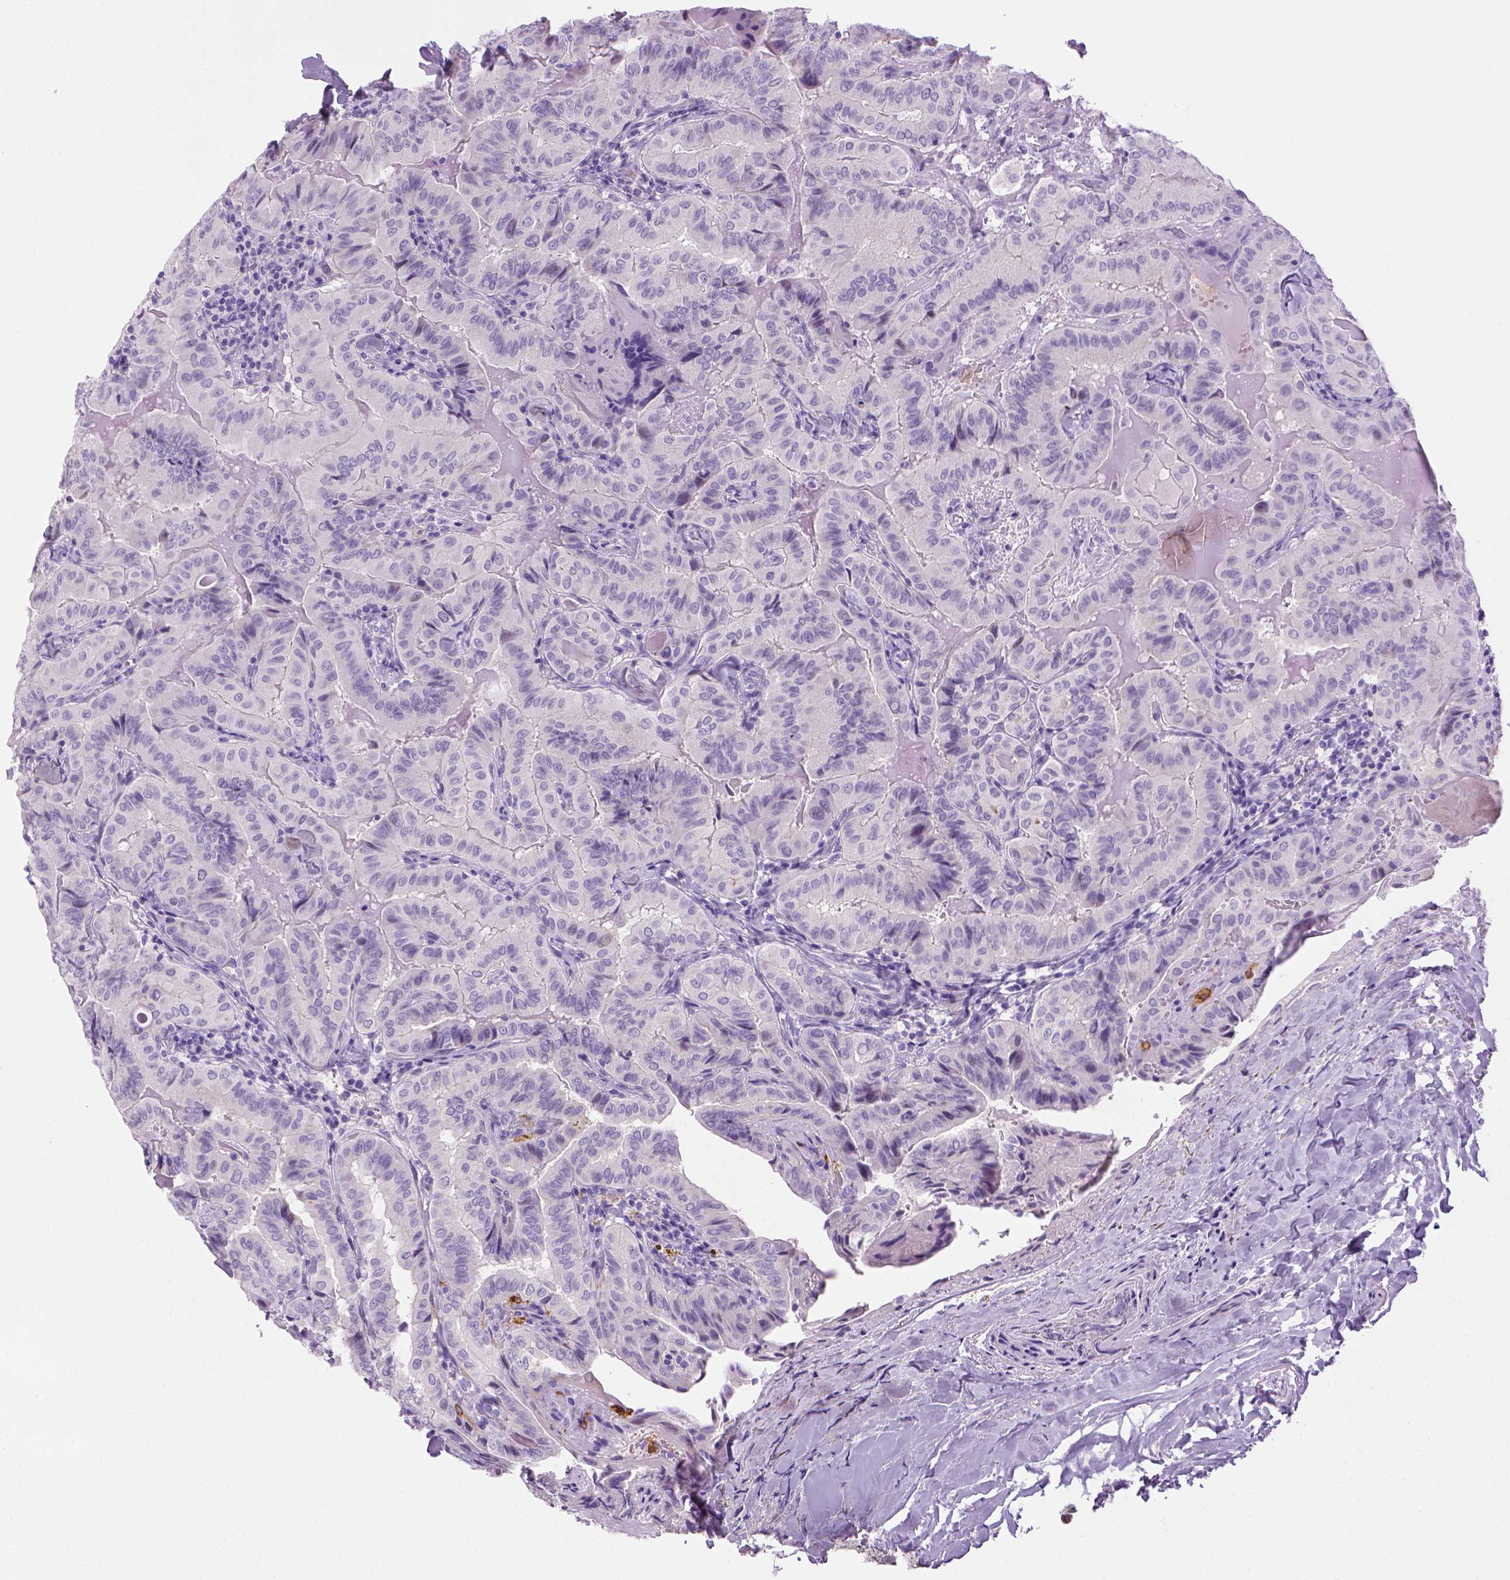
{"staining": {"intensity": "negative", "quantity": "none", "location": "none"}, "tissue": "thyroid cancer", "cell_type": "Tumor cells", "image_type": "cancer", "snomed": [{"axis": "morphology", "description": "Papillary adenocarcinoma, NOS"}, {"axis": "topography", "description": "Thyroid gland"}], "caption": "The histopathology image exhibits no staining of tumor cells in thyroid cancer. (Immunohistochemistry, brightfield microscopy, high magnification).", "gene": "SGCG", "patient": {"sex": "female", "age": 68}}